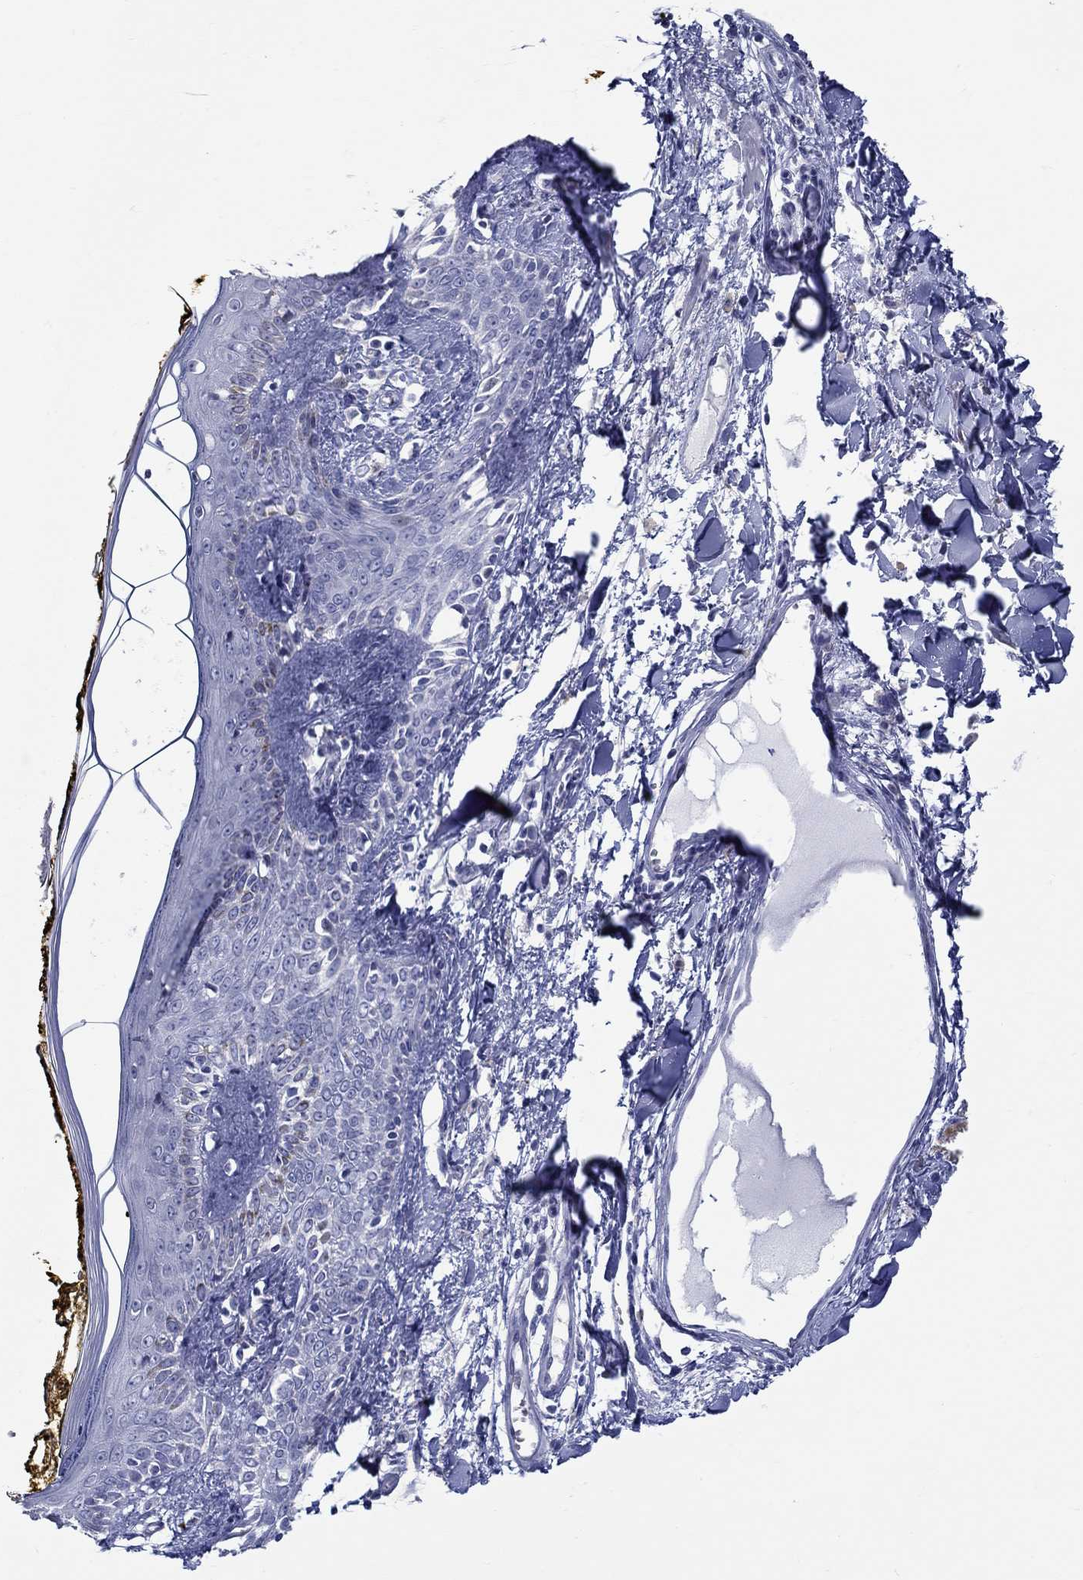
{"staining": {"intensity": "negative", "quantity": "none", "location": "none"}, "tissue": "skin", "cell_type": "Fibroblasts", "image_type": "normal", "snomed": [{"axis": "morphology", "description": "Normal tissue, NOS"}, {"axis": "topography", "description": "Skin"}], "caption": "DAB immunohistochemical staining of normal skin exhibits no significant expression in fibroblasts.", "gene": "CRYGS", "patient": {"sex": "male", "age": 76}}